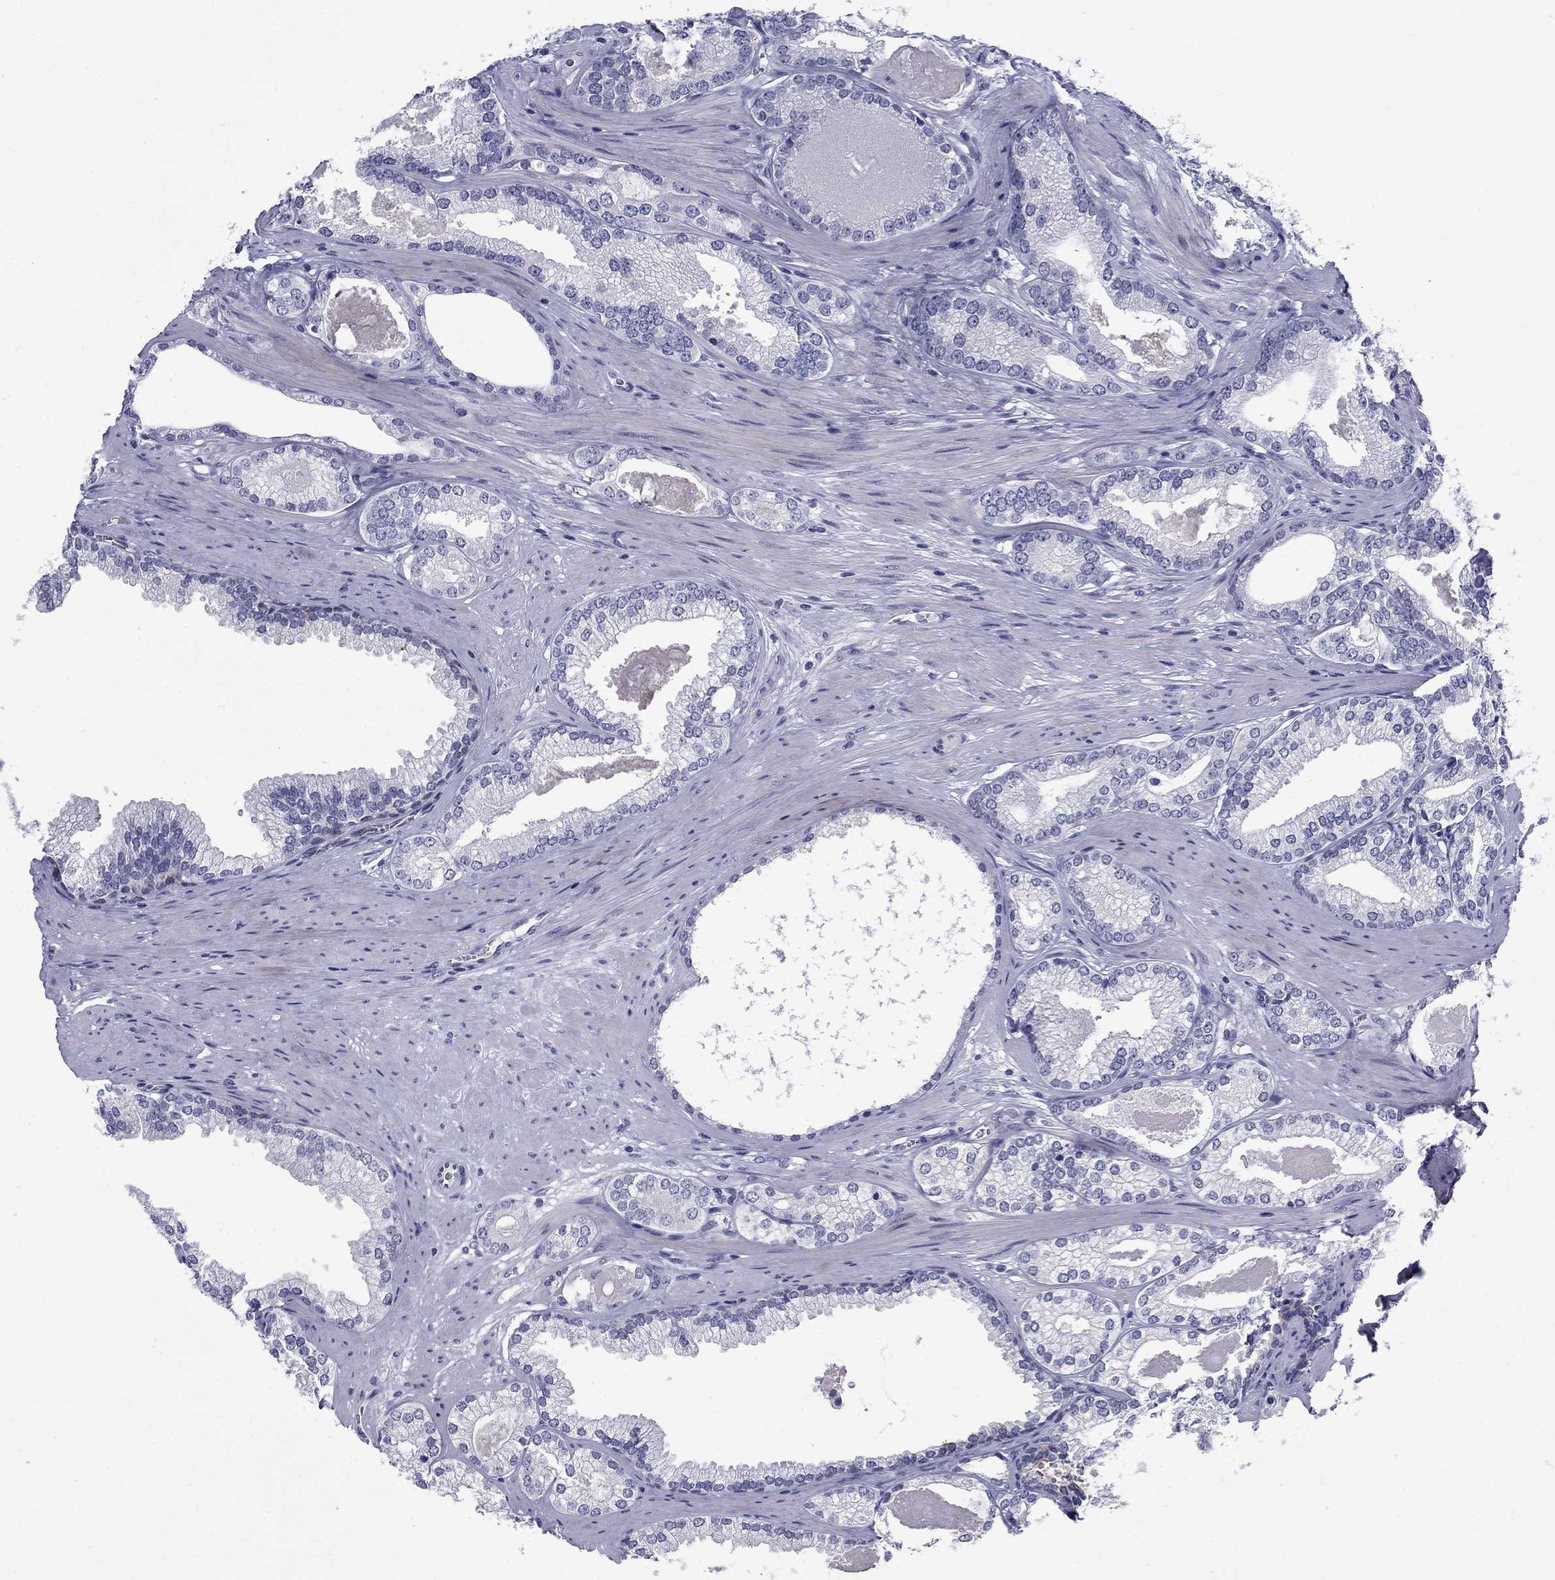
{"staining": {"intensity": "negative", "quantity": "none", "location": "none"}, "tissue": "prostate cancer", "cell_type": "Tumor cells", "image_type": "cancer", "snomed": [{"axis": "morphology", "description": "Adenocarcinoma, High grade"}, {"axis": "topography", "description": "Prostate and seminal vesicle, NOS"}], "caption": "High-grade adenocarcinoma (prostate) was stained to show a protein in brown. There is no significant positivity in tumor cells.", "gene": "C4orf19", "patient": {"sex": "male", "age": 62}}